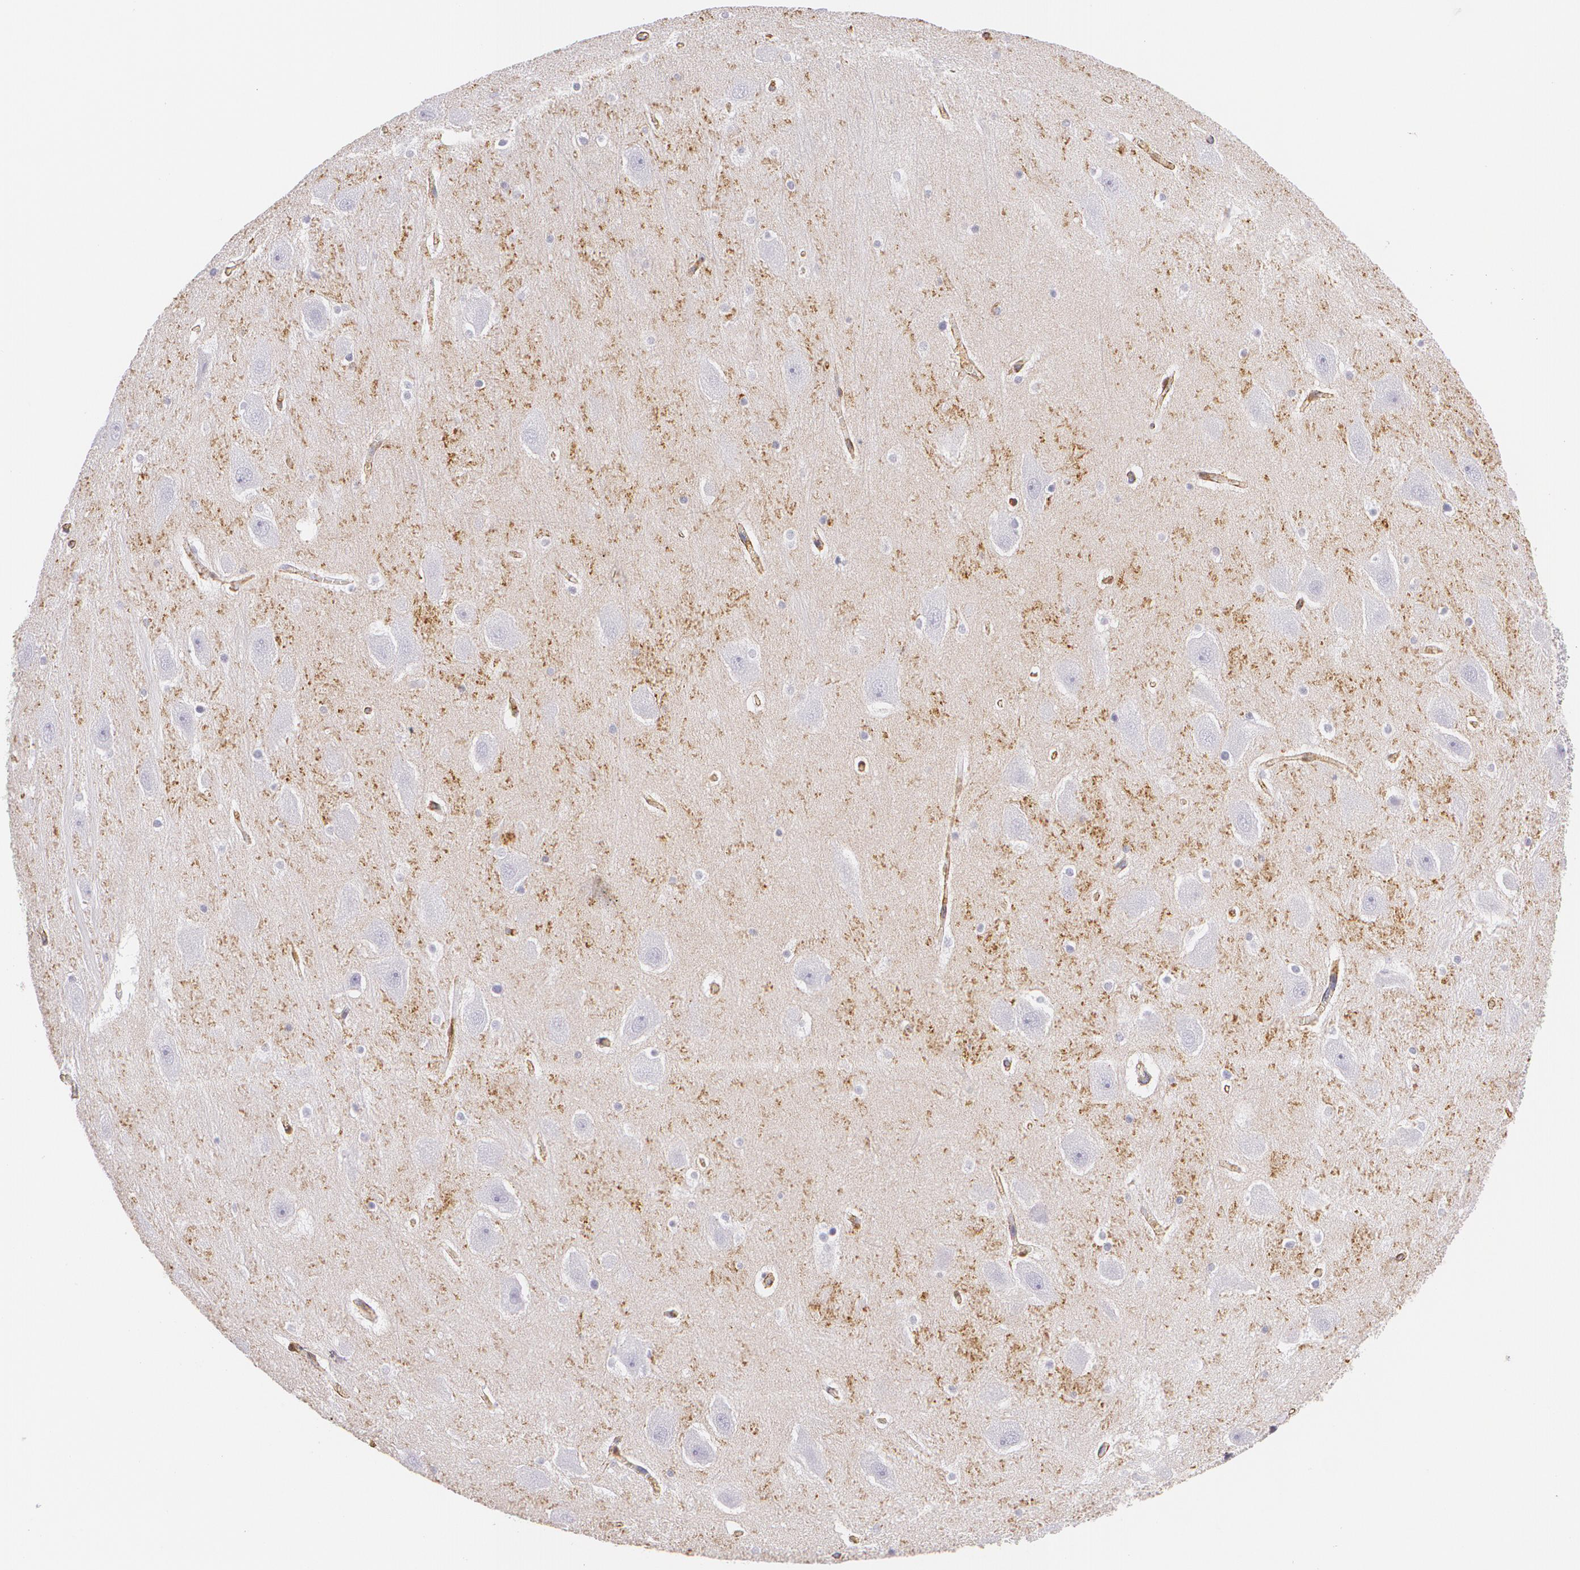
{"staining": {"intensity": "negative", "quantity": "none", "location": "none"}, "tissue": "hippocampus", "cell_type": "Glial cells", "image_type": "normal", "snomed": [{"axis": "morphology", "description": "Normal tissue, NOS"}, {"axis": "topography", "description": "Hippocampus"}], "caption": "This is an IHC micrograph of unremarkable human hippocampus. There is no expression in glial cells.", "gene": "VAMP1", "patient": {"sex": "male", "age": 45}}